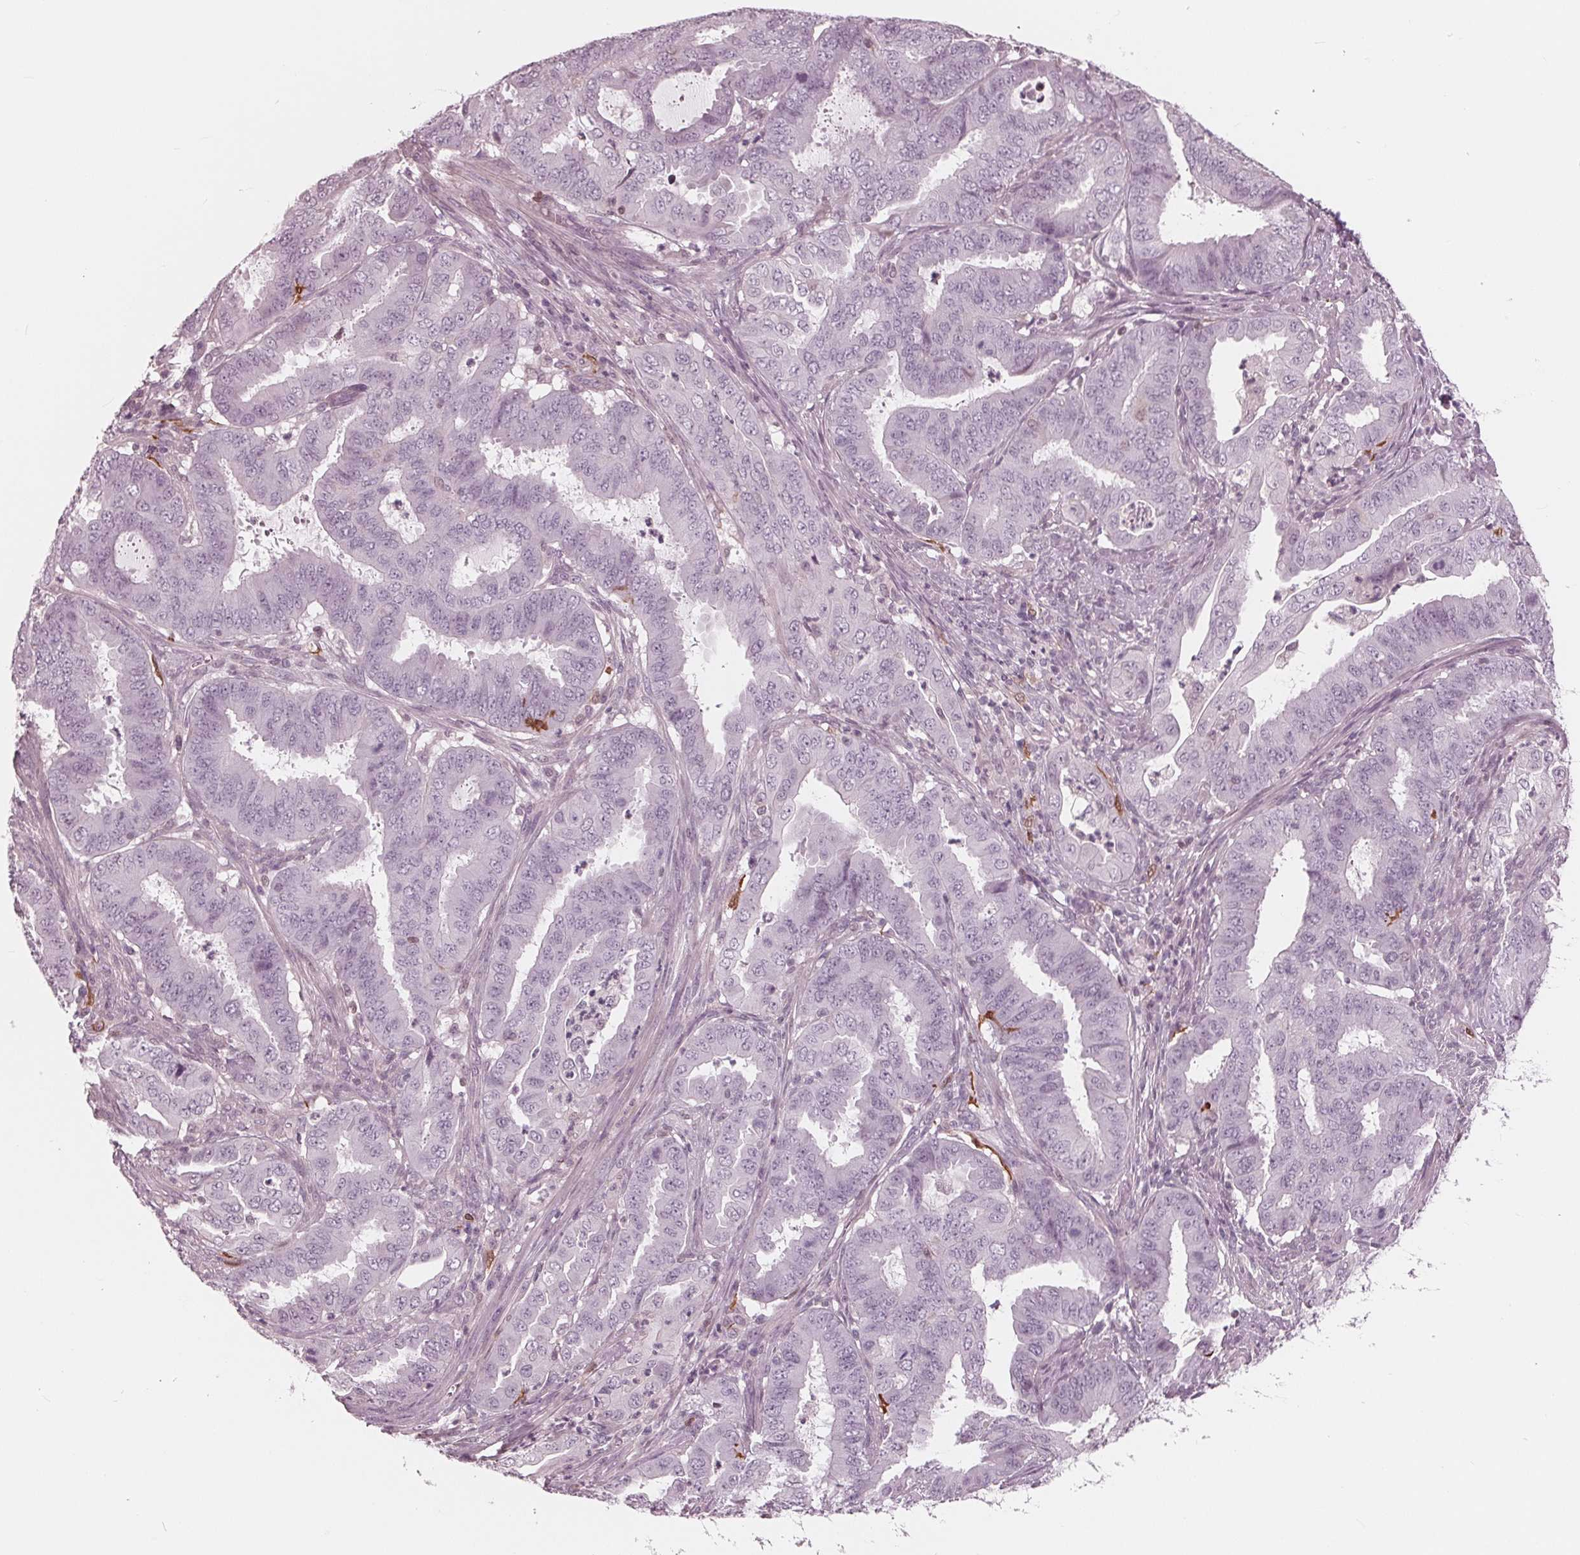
{"staining": {"intensity": "negative", "quantity": "none", "location": "none"}, "tissue": "endometrial cancer", "cell_type": "Tumor cells", "image_type": "cancer", "snomed": [{"axis": "morphology", "description": "Adenocarcinoma, NOS"}, {"axis": "topography", "description": "Endometrium"}], "caption": "IHC of endometrial adenocarcinoma shows no staining in tumor cells.", "gene": "ING3", "patient": {"sex": "female", "age": 51}}